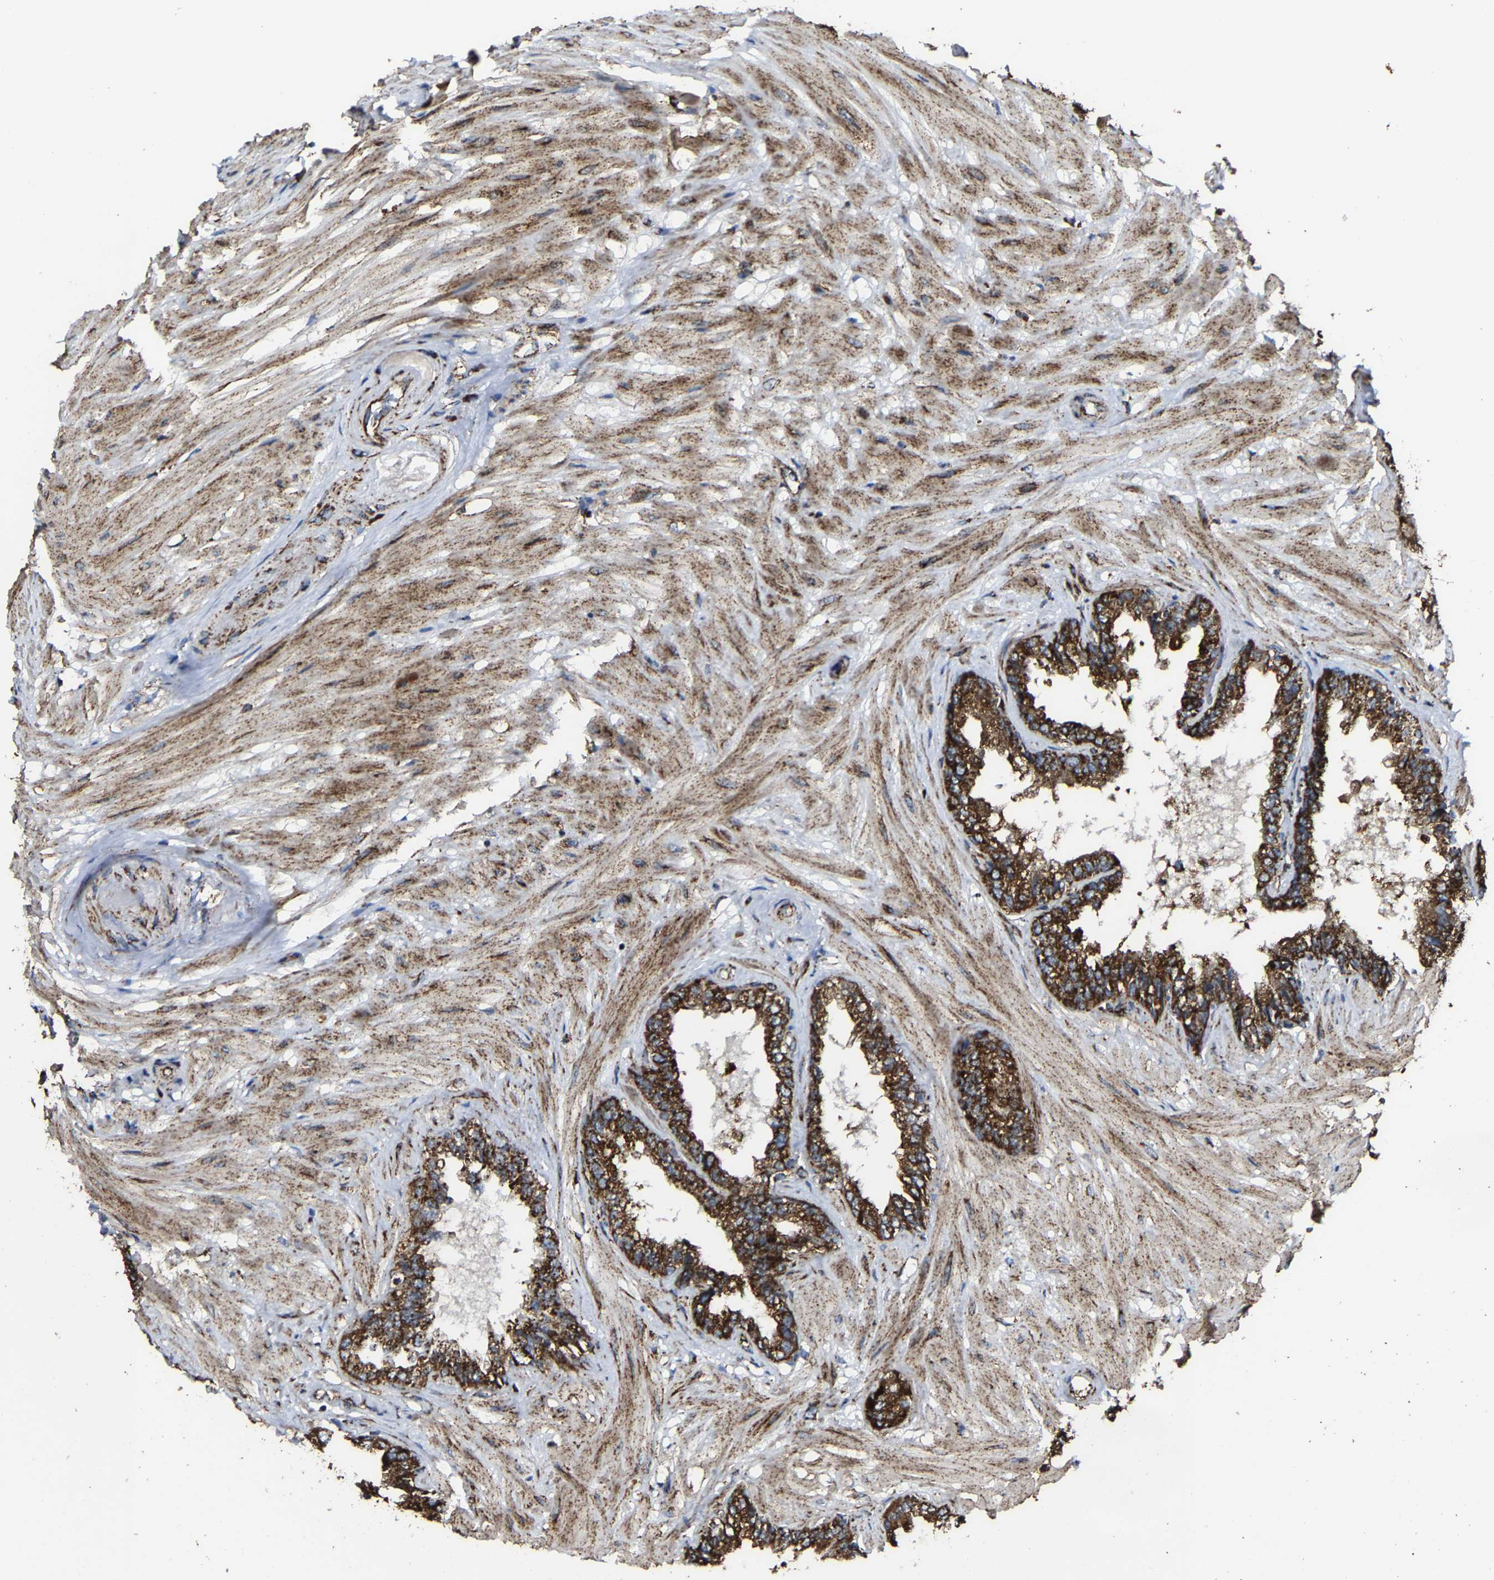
{"staining": {"intensity": "strong", "quantity": ">75%", "location": "cytoplasmic/membranous"}, "tissue": "seminal vesicle", "cell_type": "Glandular cells", "image_type": "normal", "snomed": [{"axis": "morphology", "description": "Normal tissue, NOS"}, {"axis": "topography", "description": "Seminal veicle"}], "caption": "Seminal vesicle stained for a protein (brown) reveals strong cytoplasmic/membranous positive positivity in approximately >75% of glandular cells.", "gene": "NDUFV3", "patient": {"sex": "male", "age": 46}}